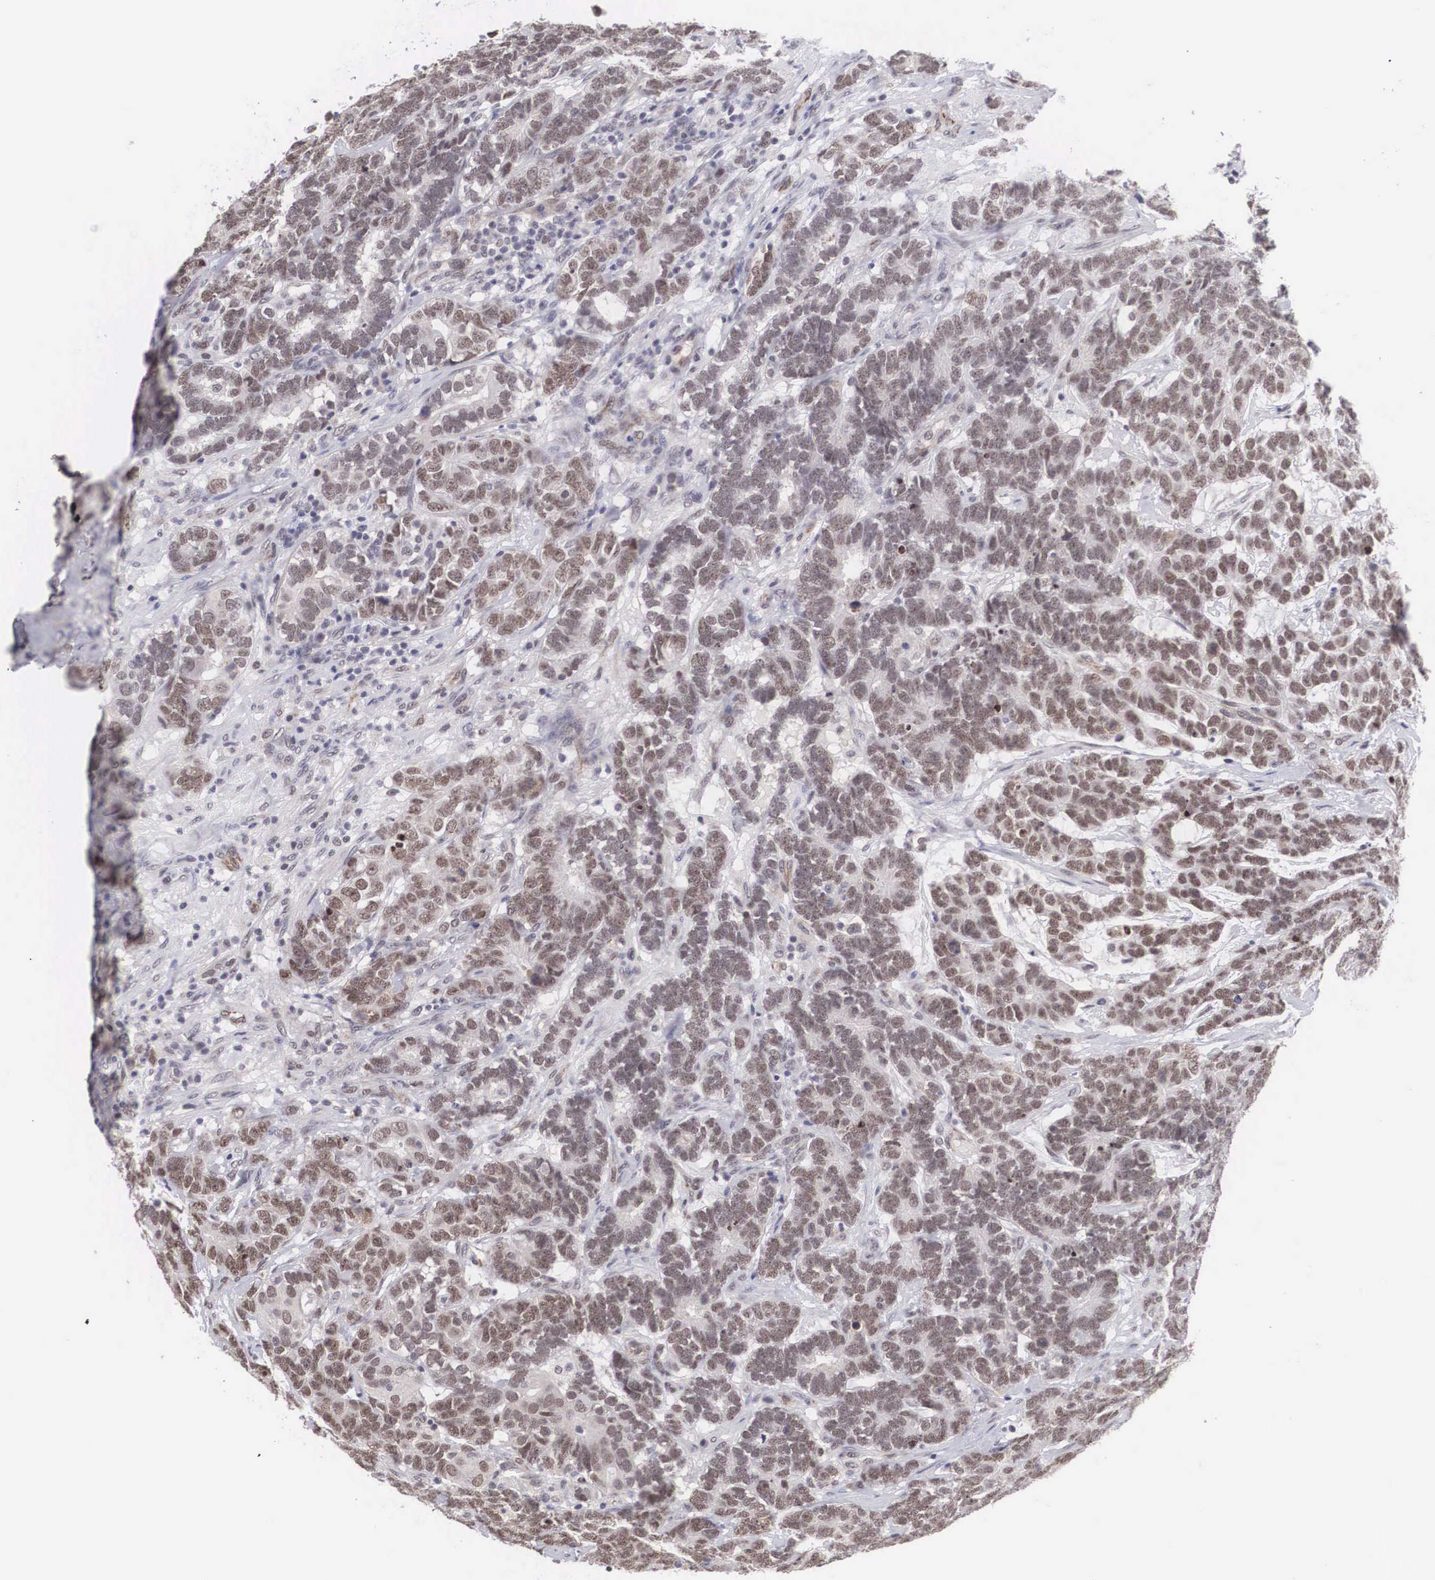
{"staining": {"intensity": "moderate", "quantity": ">75%", "location": "nuclear"}, "tissue": "testis cancer", "cell_type": "Tumor cells", "image_type": "cancer", "snomed": [{"axis": "morphology", "description": "Carcinoma, Embryonal, NOS"}, {"axis": "topography", "description": "Testis"}], "caption": "Testis cancer (embryonal carcinoma) stained with IHC demonstrates moderate nuclear staining in about >75% of tumor cells.", "gene": "MORC2", "patient": {"sex": "male", "age": 26}}